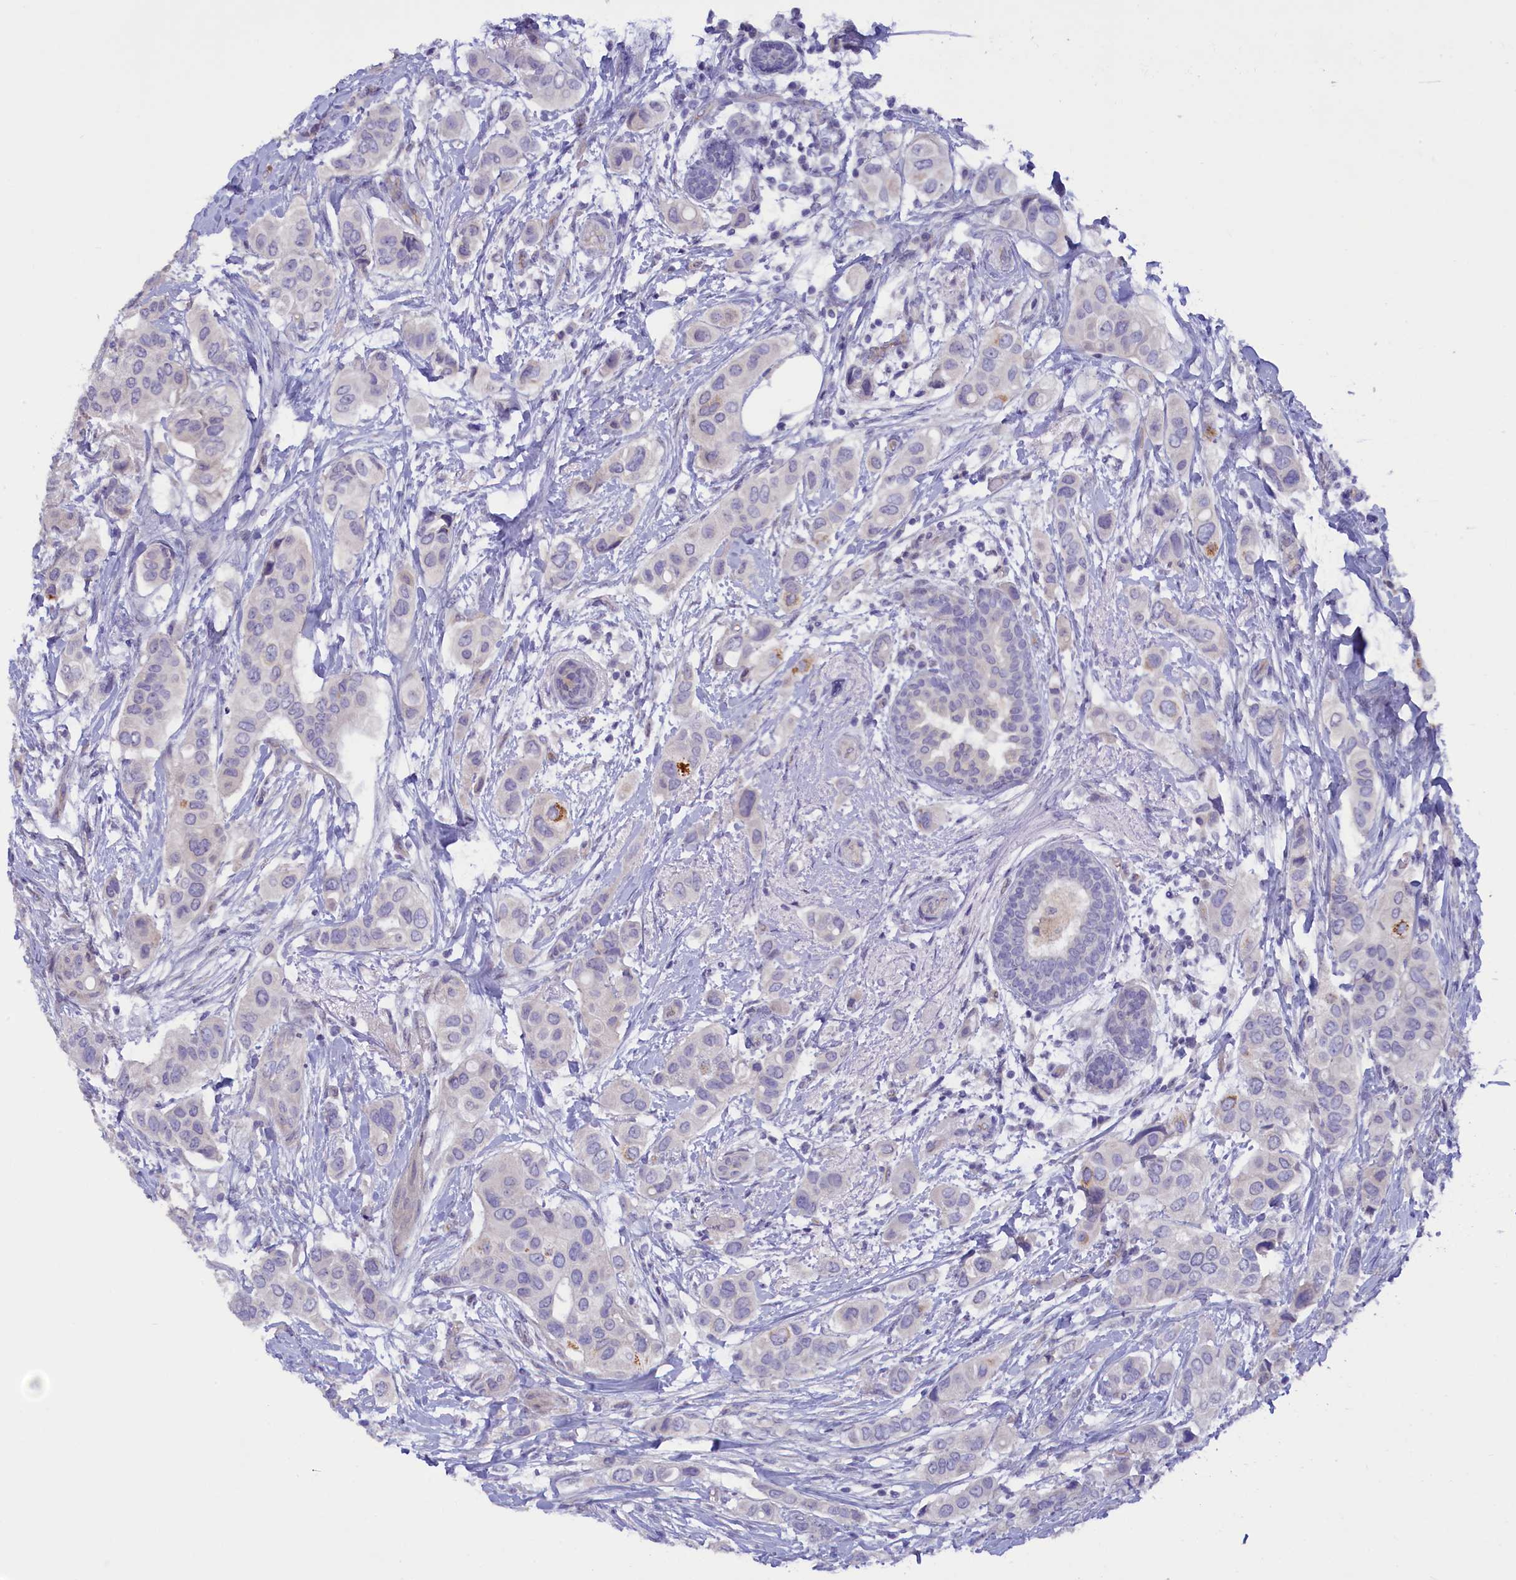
{"staining": {"intensity": "negative", "quantity": "none", "location": "none"}, "tissue": "breast cancer", "cell_type": "Tumor cells", "image_type": "cancer", "snomed": [{"axis": "morphology", "description": "Lobular carcinoma"}, {"axis": "topography", "description": "Breast"}], "caption": "Tumor cells are negative for brown protein staining in lobular carcinoma (breast).", "gene": "ZSWIM4", "patient": {"sex": "female", "age": 51}}